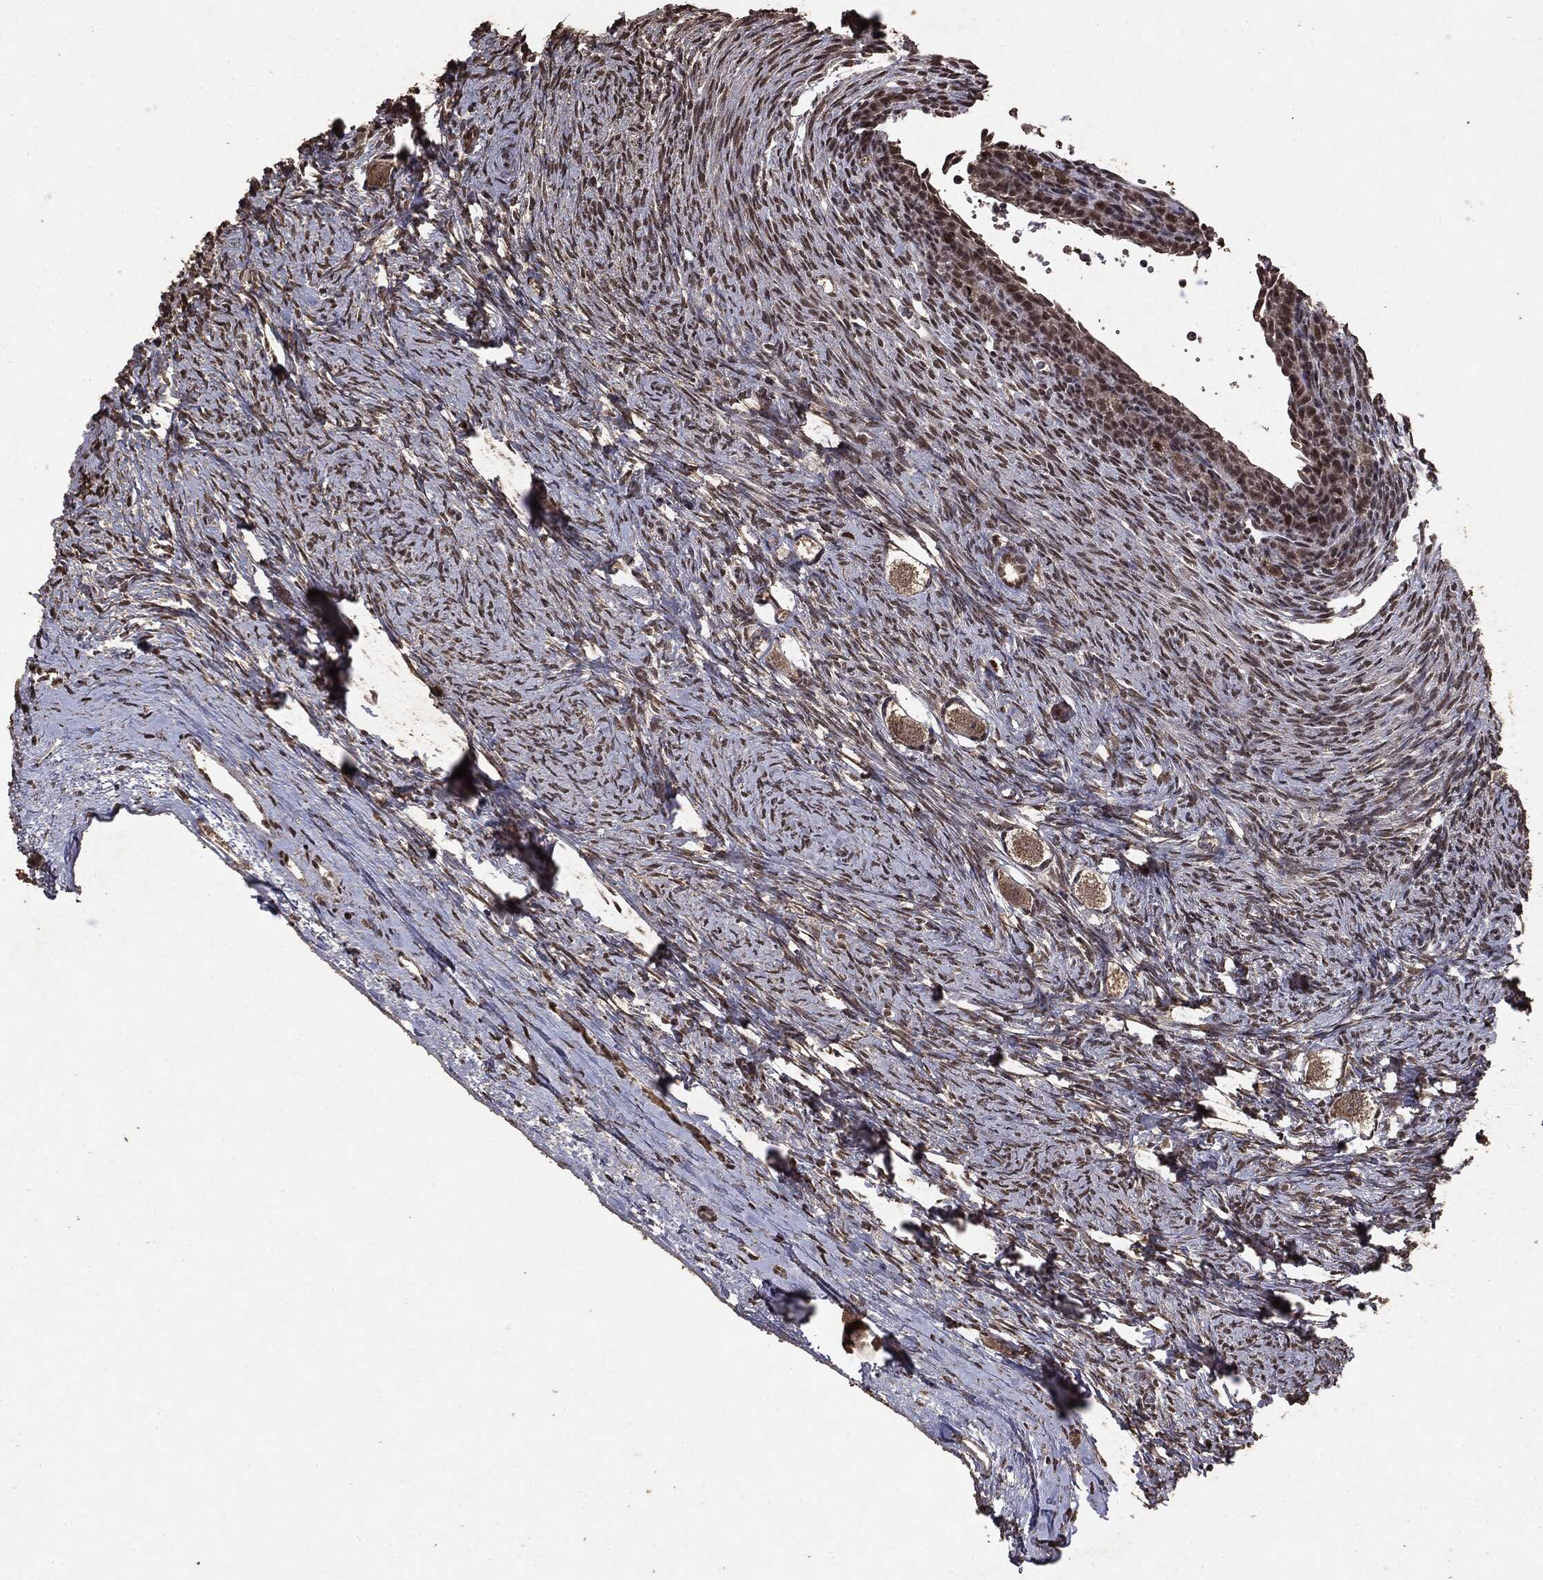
{"staining": {"intensity": "weak", "quantity": "25%-75%", "location": "cytoplasmic/membranous"}, "tissue": "ovary", "cell_type": "Follicle cells", "image_type": "normal", "snomed": [{"axis": "morphology", "description": "Normal tissue, NOS"}, {"axis": "topography", "description": "Ovary"}], "caption": "The micrograph reveals a brown stain indicating the presence of a protein in the cytoplasmic/membranous of follicle cells in ovary.", "gene": "RAD18", "patient": {"sex": "female", "age": 27}}